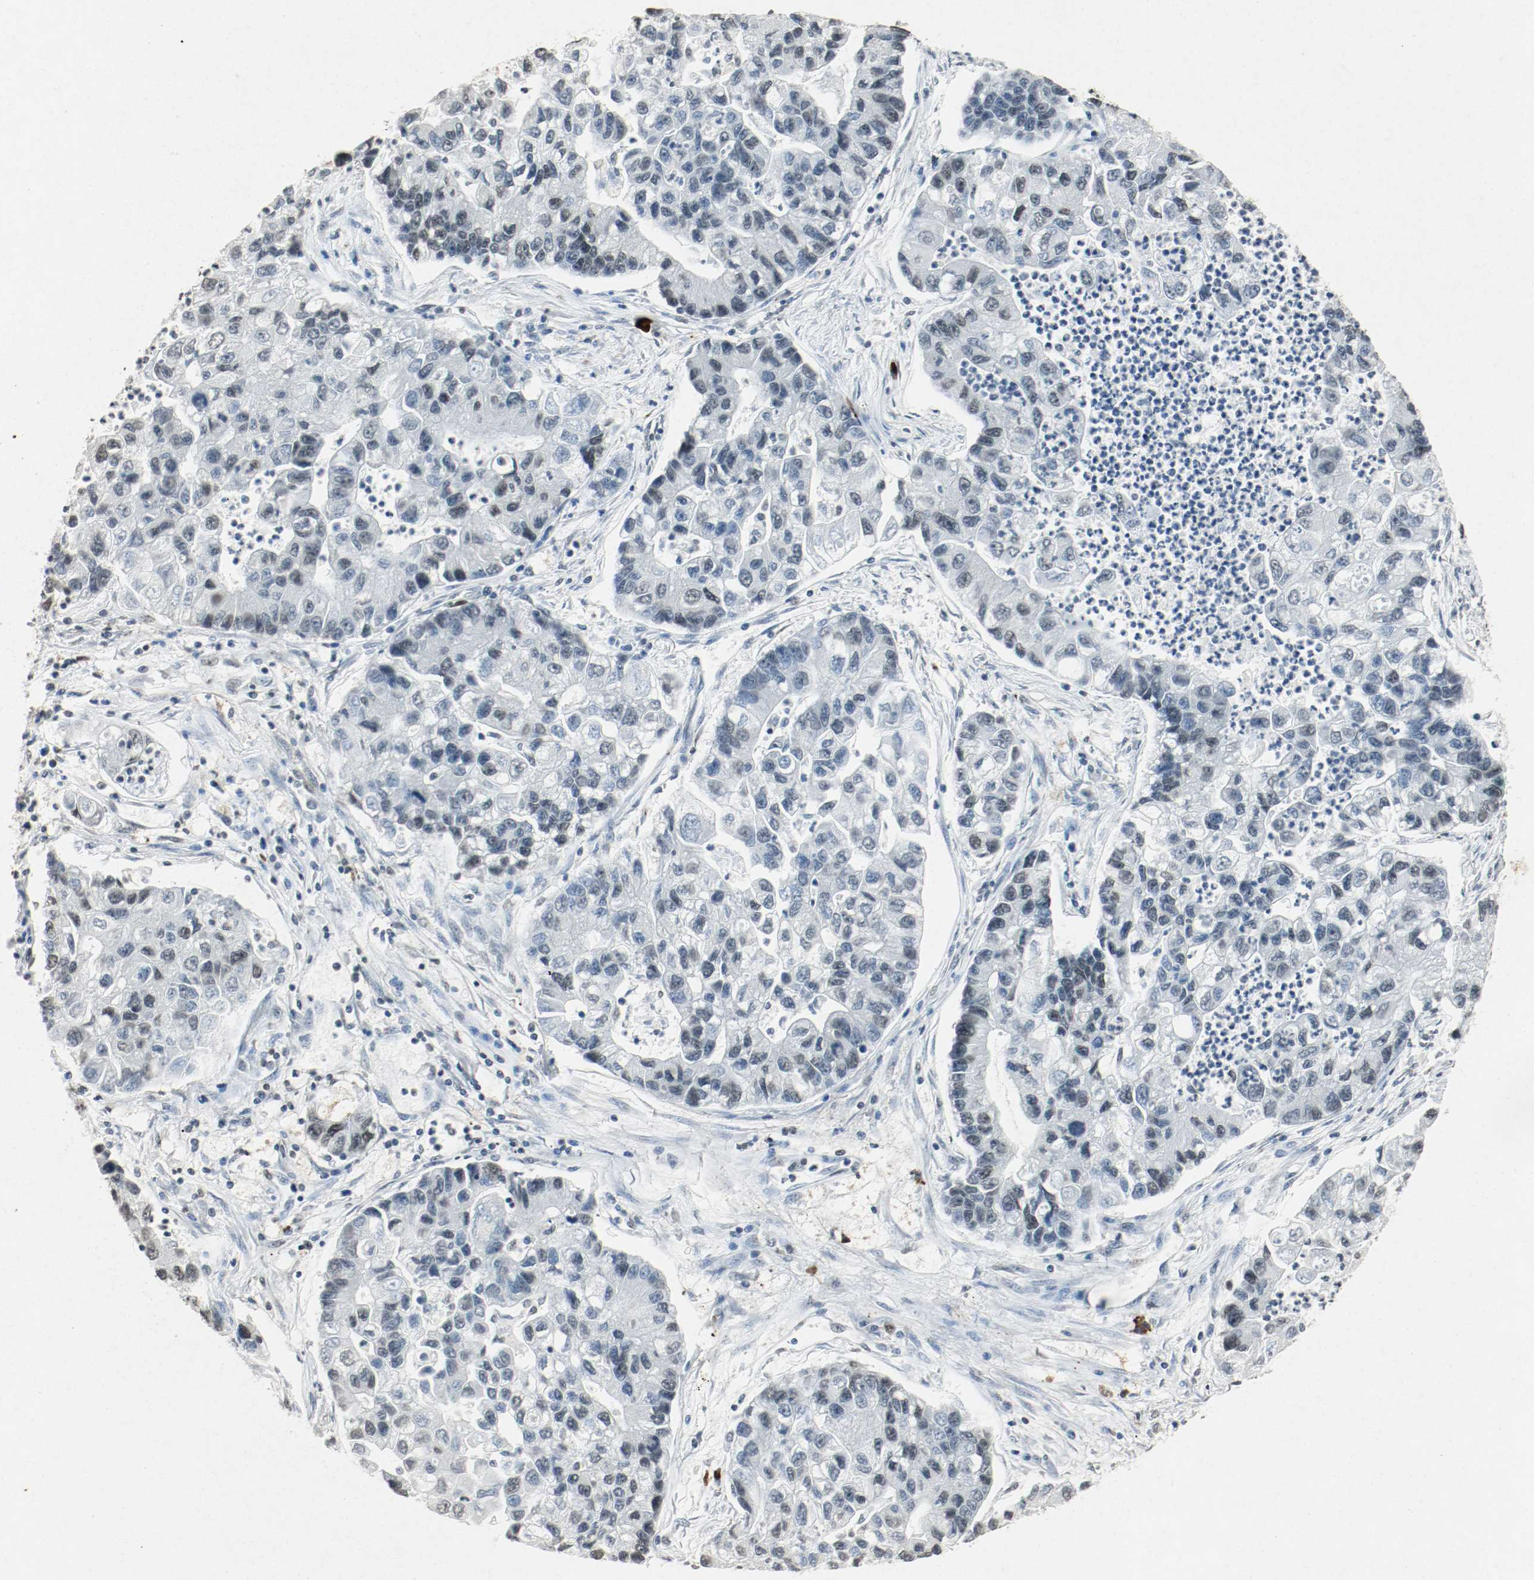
{"staining": {"intensity": "weak", "quantity": "25%-75%", "location": "nuclear"}, "tissue": "lung cancer", "cell_type": "Tumor cells", "image_type": "cancer", "snomed": [{"axis": "morphology", "description": "Adenocarcinoma, NOS"}, {"axis": "topography", "description": "Lung"}], "caption": "Lung adenocarcinoma stained with a protein marker shows weak staining in tumor cells.", "gene": "DNMT1", "patient": {"sex": "female", "age": 51}}